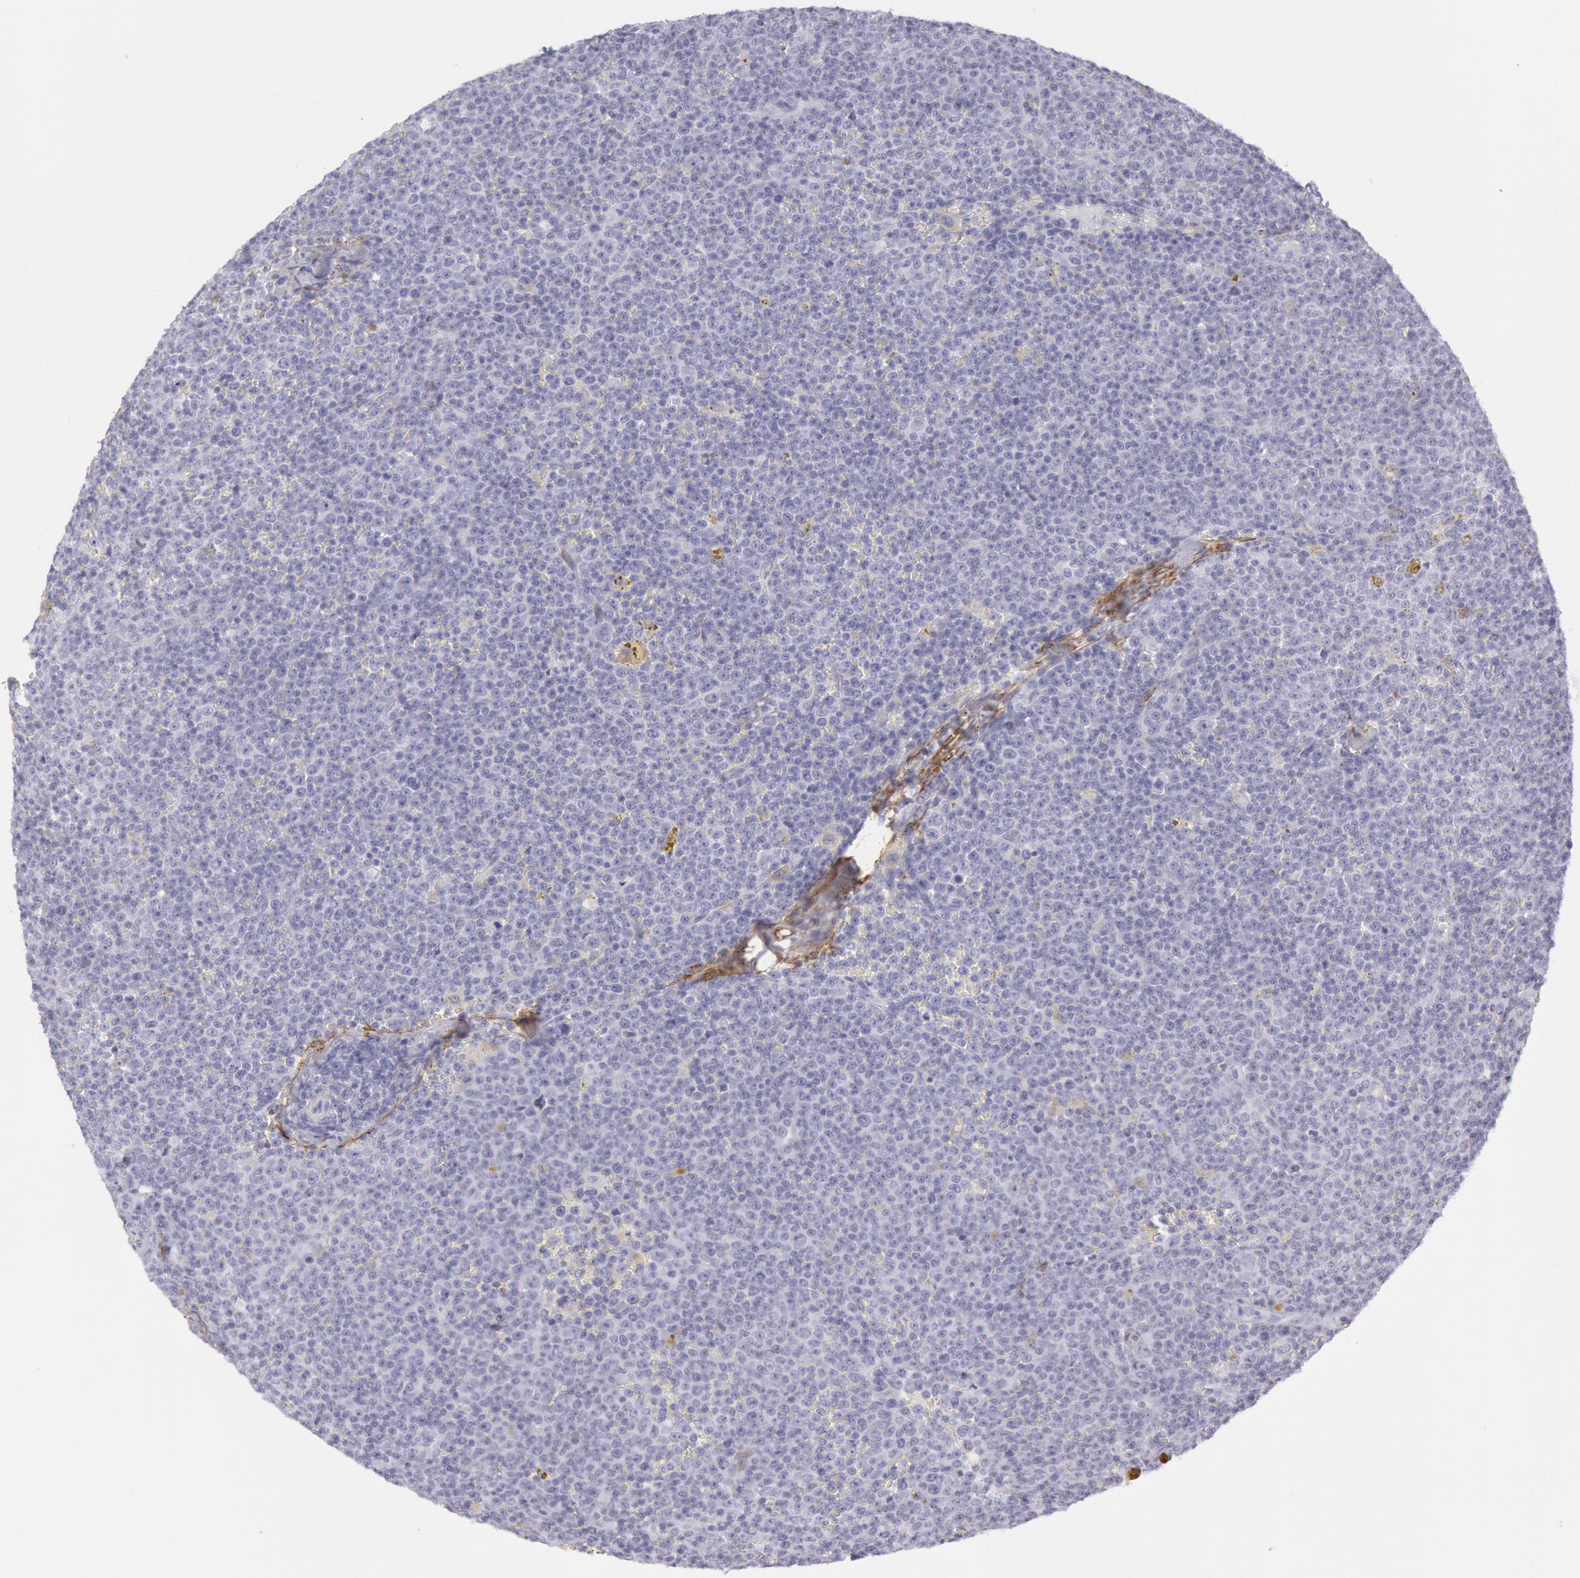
{"staining": {"intensity": "negative", "quantity": "none", "location": "none"}, "tissue": "lymphoma", "cell_type": "Tumor cells", "image_type": "cancer", "snomed": [{"axis": "morphology", "description": "Malignant lymphoma, non-Hodgkin's type, Low grade"}, {"axis": "topography", "description": "Lymph node"}], "caption": "This micrograph is of lymphoma stained with immunohistochemistry (IHC) to label a protein in brown with the nuclei are counter-stained blue. There is no expression in tumor cells.", "gene": "CDH13", "patient": {"sex": "male", "age": 50}}